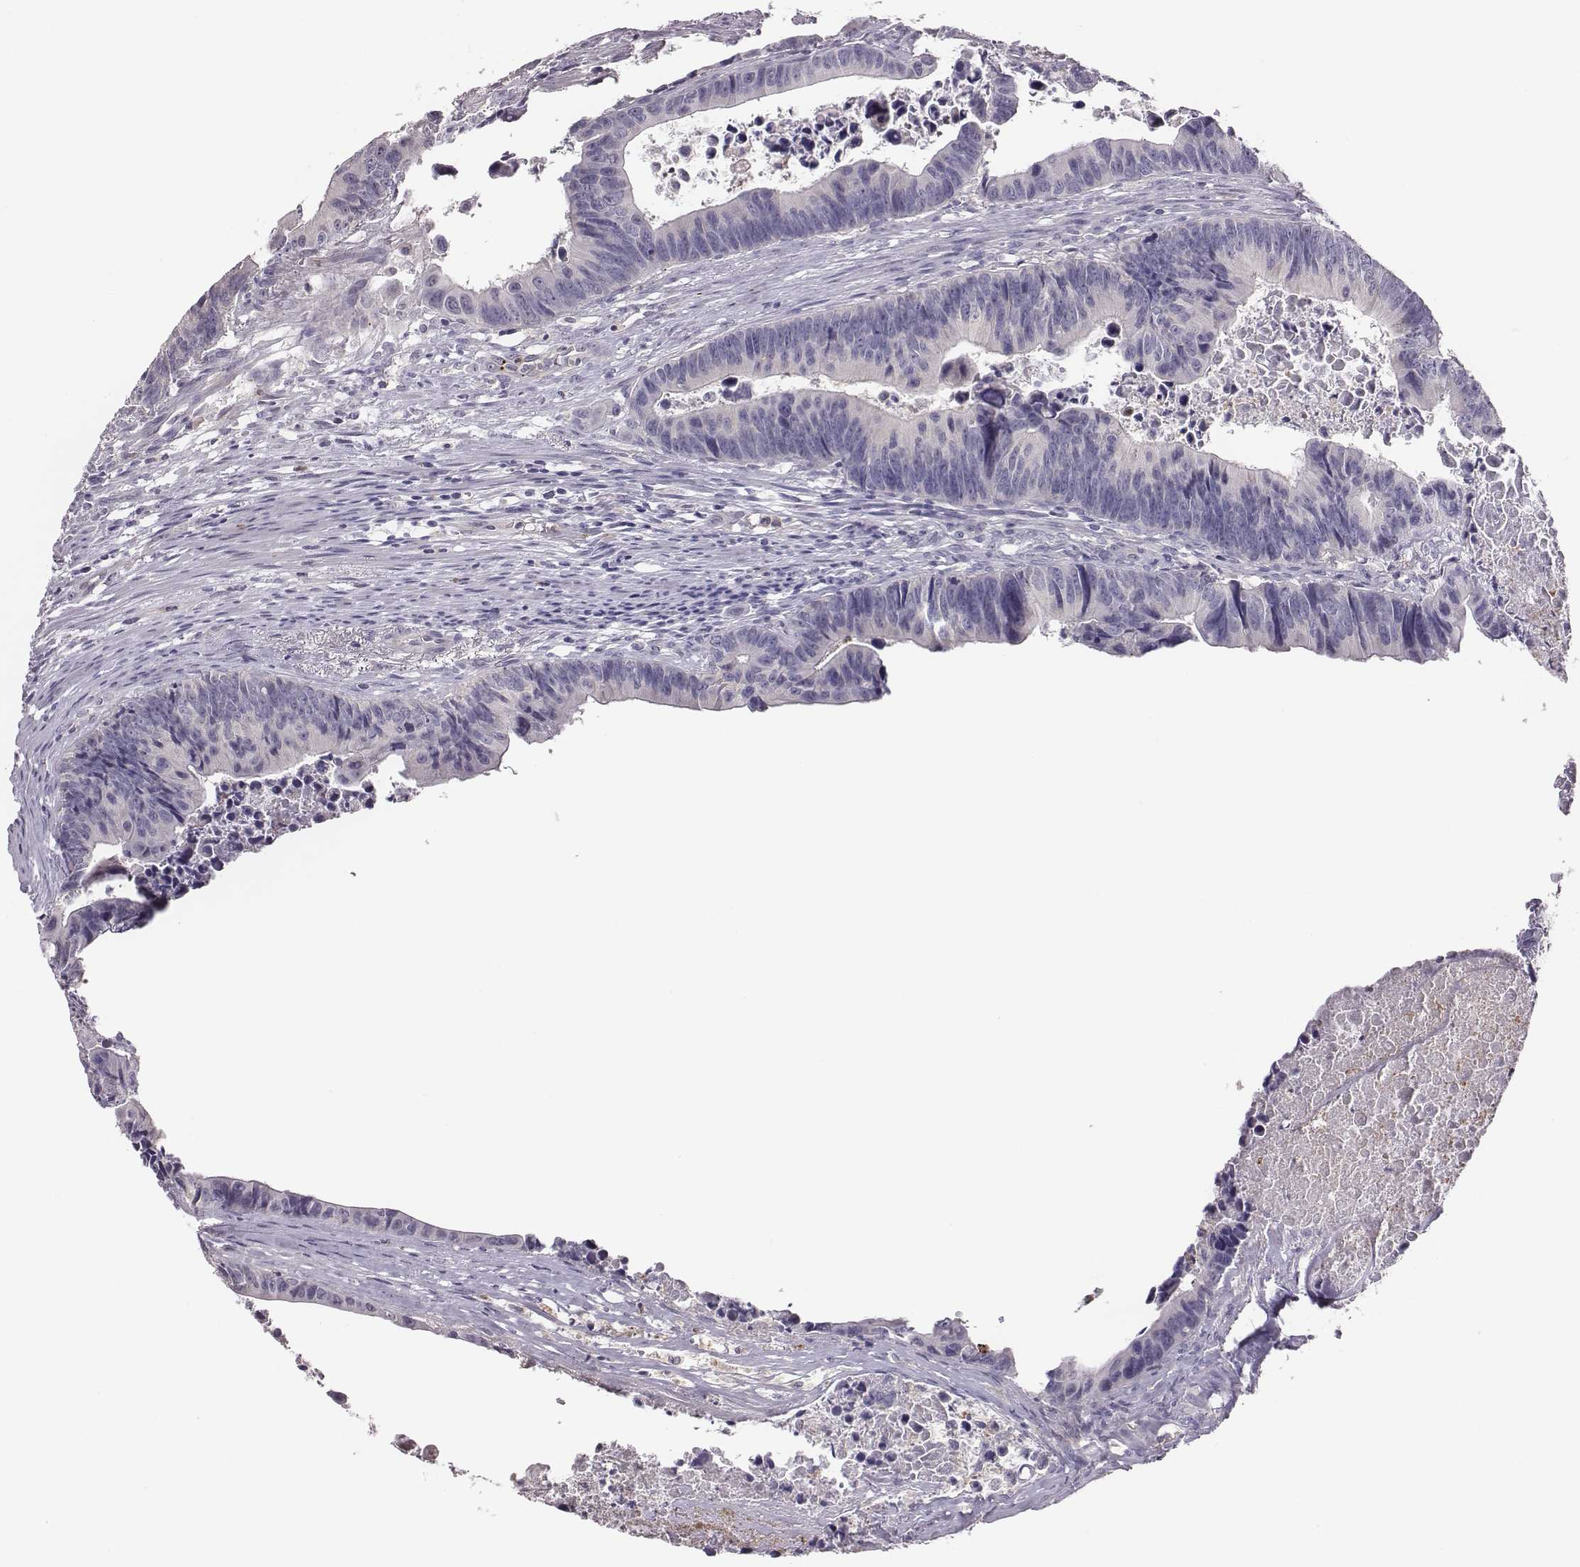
{"staining": {"intensity": "negative", "quantity": "none", "location": "none"}, "tissue": "colorectal cancer", "cell_type": "Tumor cells", "image_type": "cancer", "snomed": [{"axis": "morphology", "description": "Adenocarcinoma, NOS"}, {"axis": "topography", "description": "Colon"}], "caption": "Image shows no protein positivity in tumor cells of colorectal cancer (adenocarcinoma) tissue.", "gene": "KMO", "patient": {"sex": "female", "age": 87}}